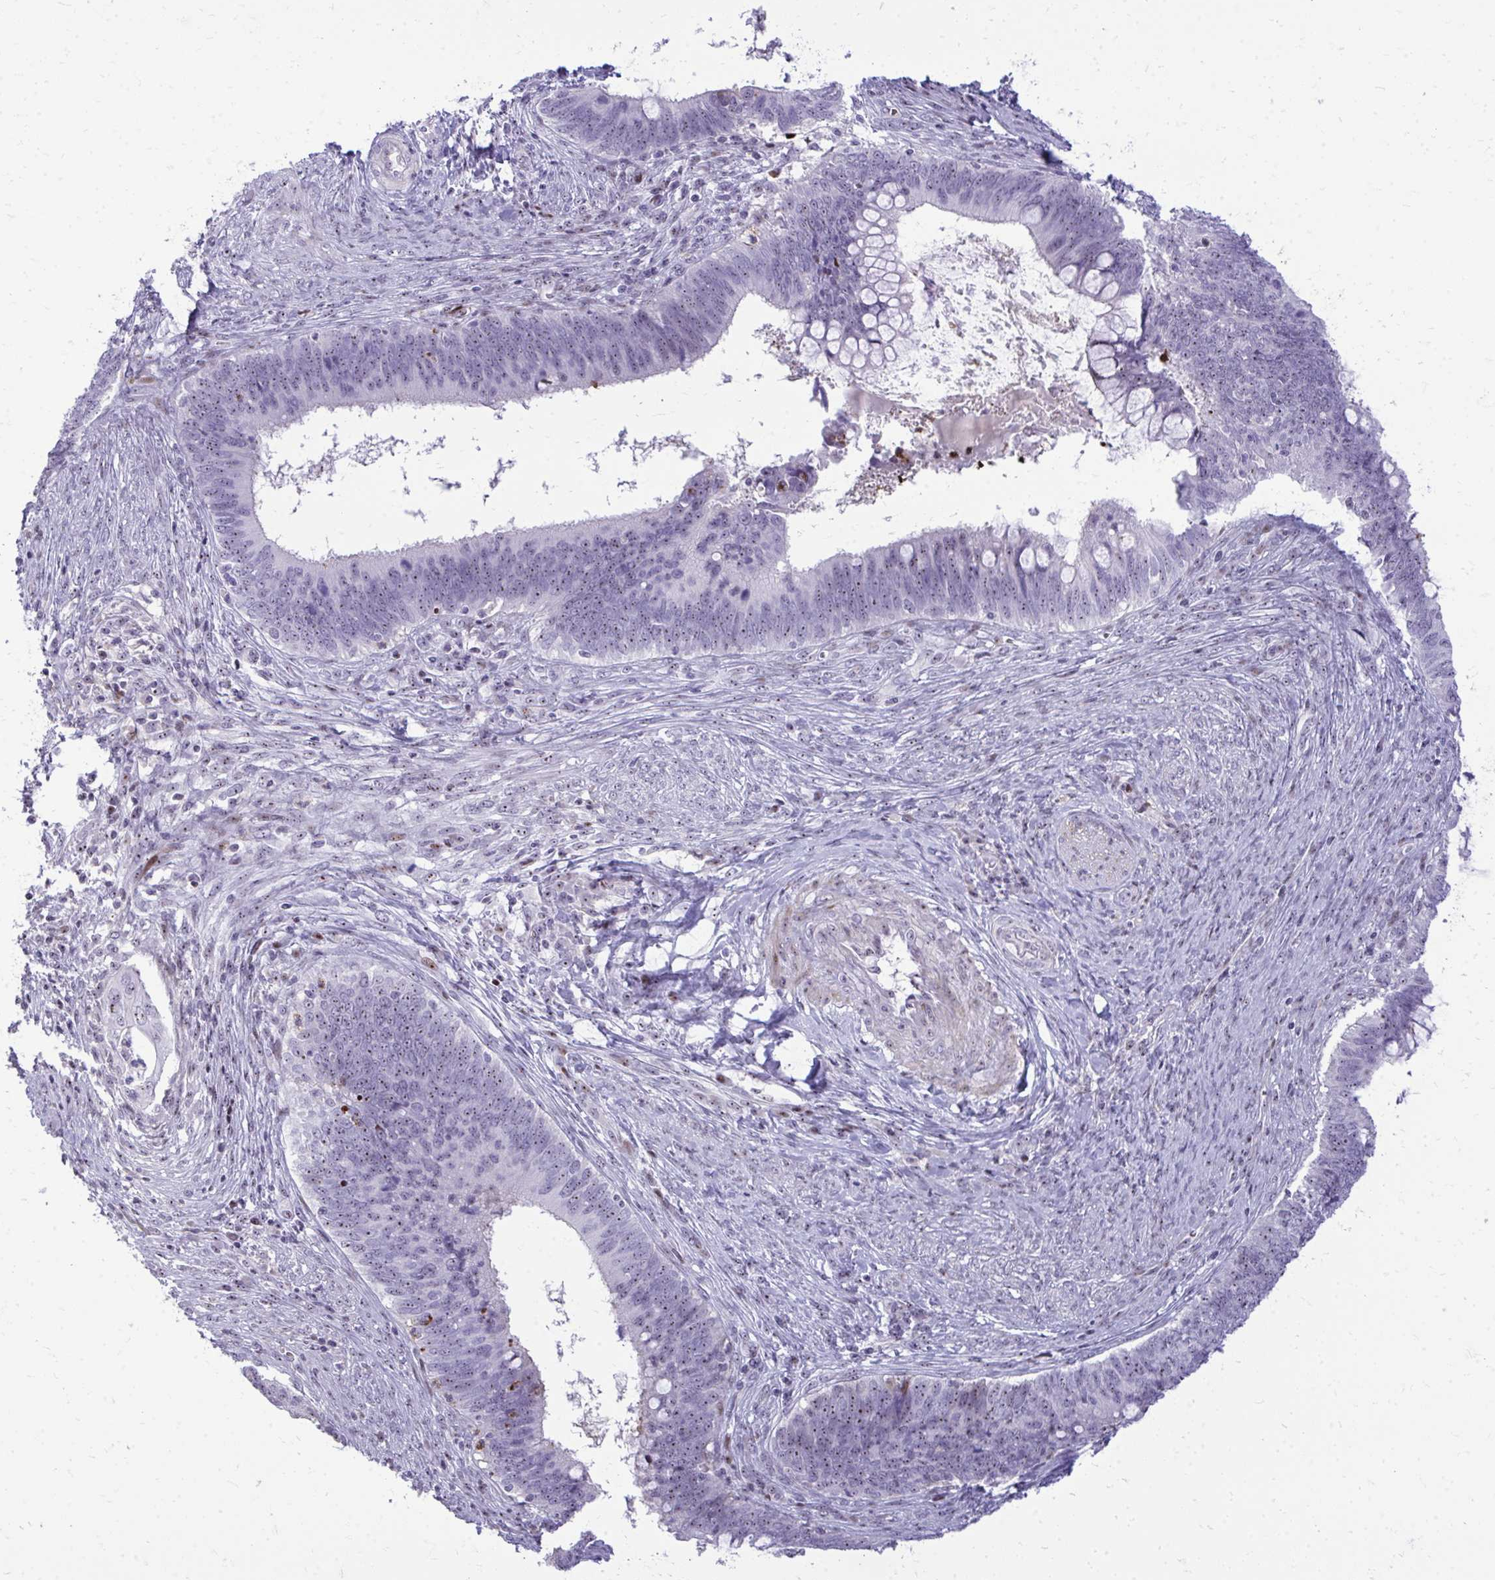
{"staining": {"intensity": "moderate", "quantity": ">75%", "location": "nuclear"}, "tissue": "cervical cancer", "cell_type": "Tumor cells", "image_type": "cancer", "snomed": [{"axis": "morphology", "description": "Adenocarcinoma, NOS"}, {"axis": "topography", "description": "Cervix"}], "caption": "Protein analysis of adenocarcinoma (cervical) tissue displays moderate nuclear staining in about >75% of tumor cells.", "gene": "DLX4", "patient": {"sex": "female", "age": 42}}